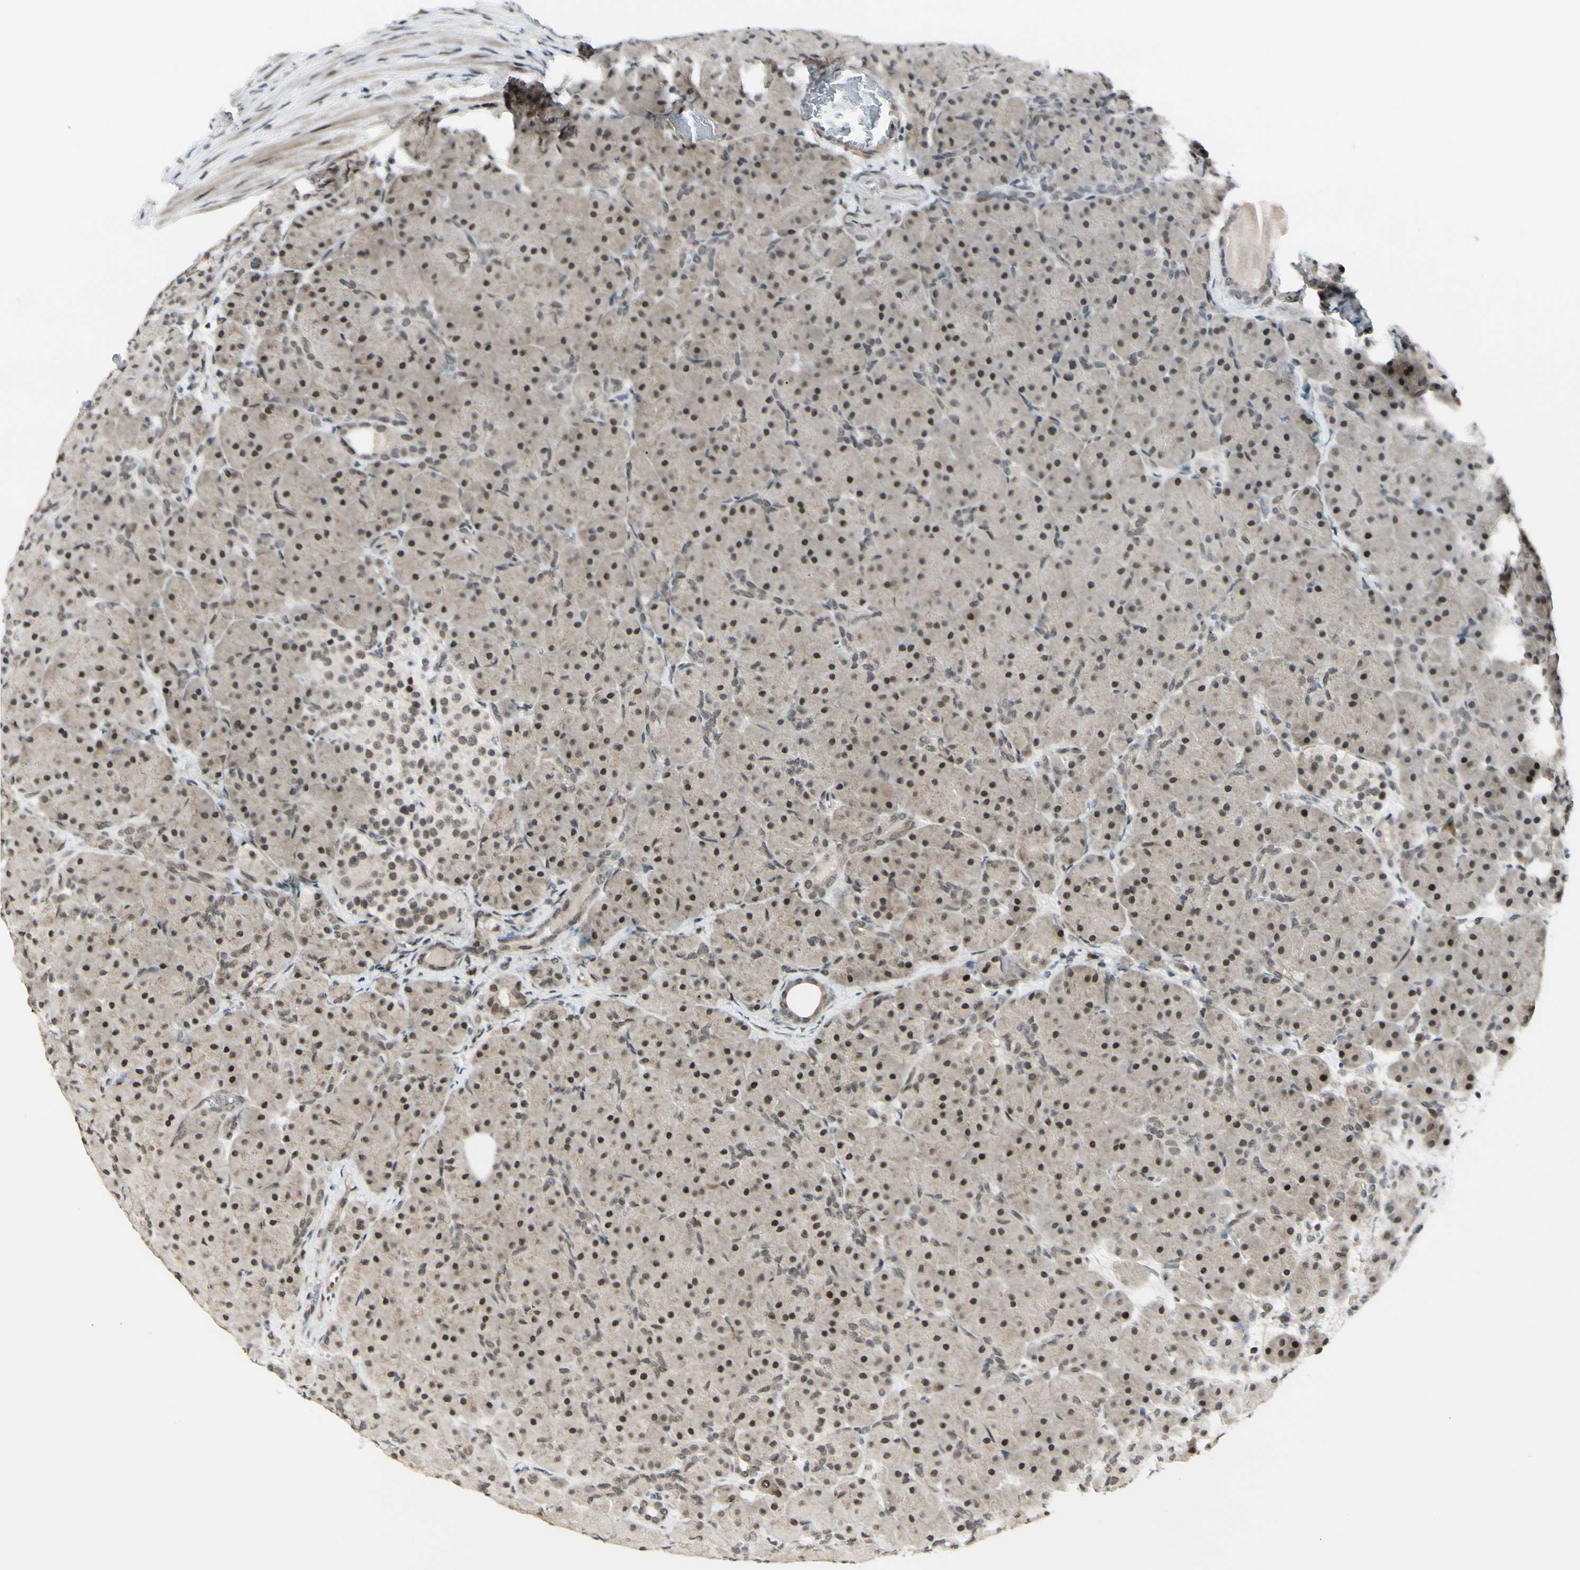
{"staining": {"intensity": "moderate", "quantity": ">75%", "location": "cytoplasmic/membranous,nuclear"}, "tissue": "pancreas", "cell_type": "Exocrine glandular cells", "image_type": "normal", "snomed": [{"axis": "morphology", "description": "Normal tissue, NOS"}, {"axis": "topography", "description": "Pancreas"}], "caption": "Immunohistochemical staining of normal pancreas displays medium levels of moderate cytoplasmic/membranous,nuclear staining in approximately >75% of exocrine glandular cells.", "gene": "BRMS1", "patient": {"sex": "male", "age": 66}}